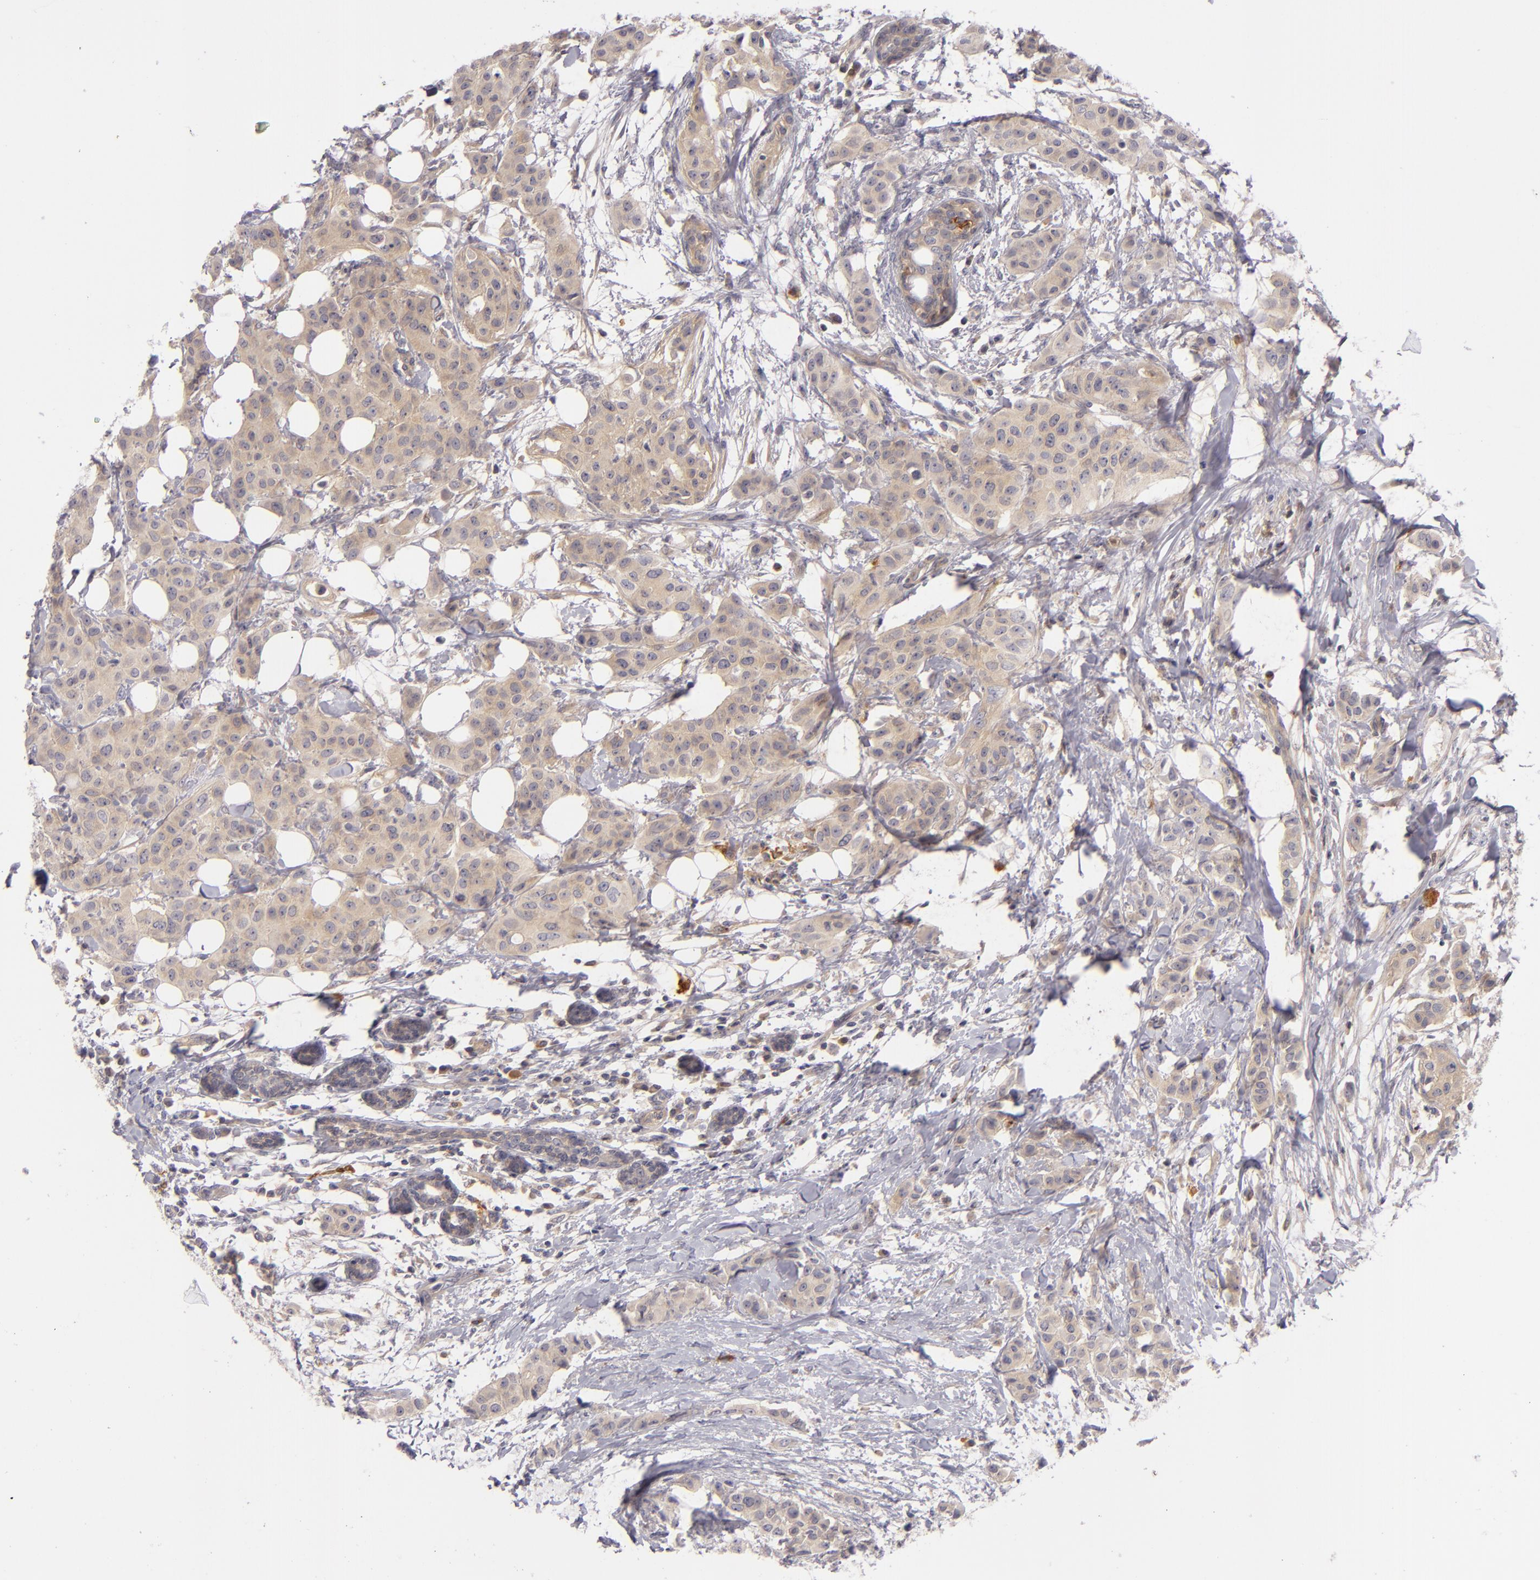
{"staining": {"intensity": "weak", "quantity": "25%-75%", "location": "cytoplasmic/membranous"}, "tissue": "breast cancer", "cell_type": "Tumor cells", "image_type": "cancer", "snomed": [{"axis": "morphology", "description": "Duct carcinoma"}, {"axis": "topography", "description": "Breast"}], "caption": "Human breast cancer (infiltrating ductal carcinoma) stained for a protein (brown) demonstrates weak cytoplasmic/membranous positive staining in approximately 25%-75% of tumor cells.", "gene": "CD83", "patient": {"sex": "female", "age": 40}}